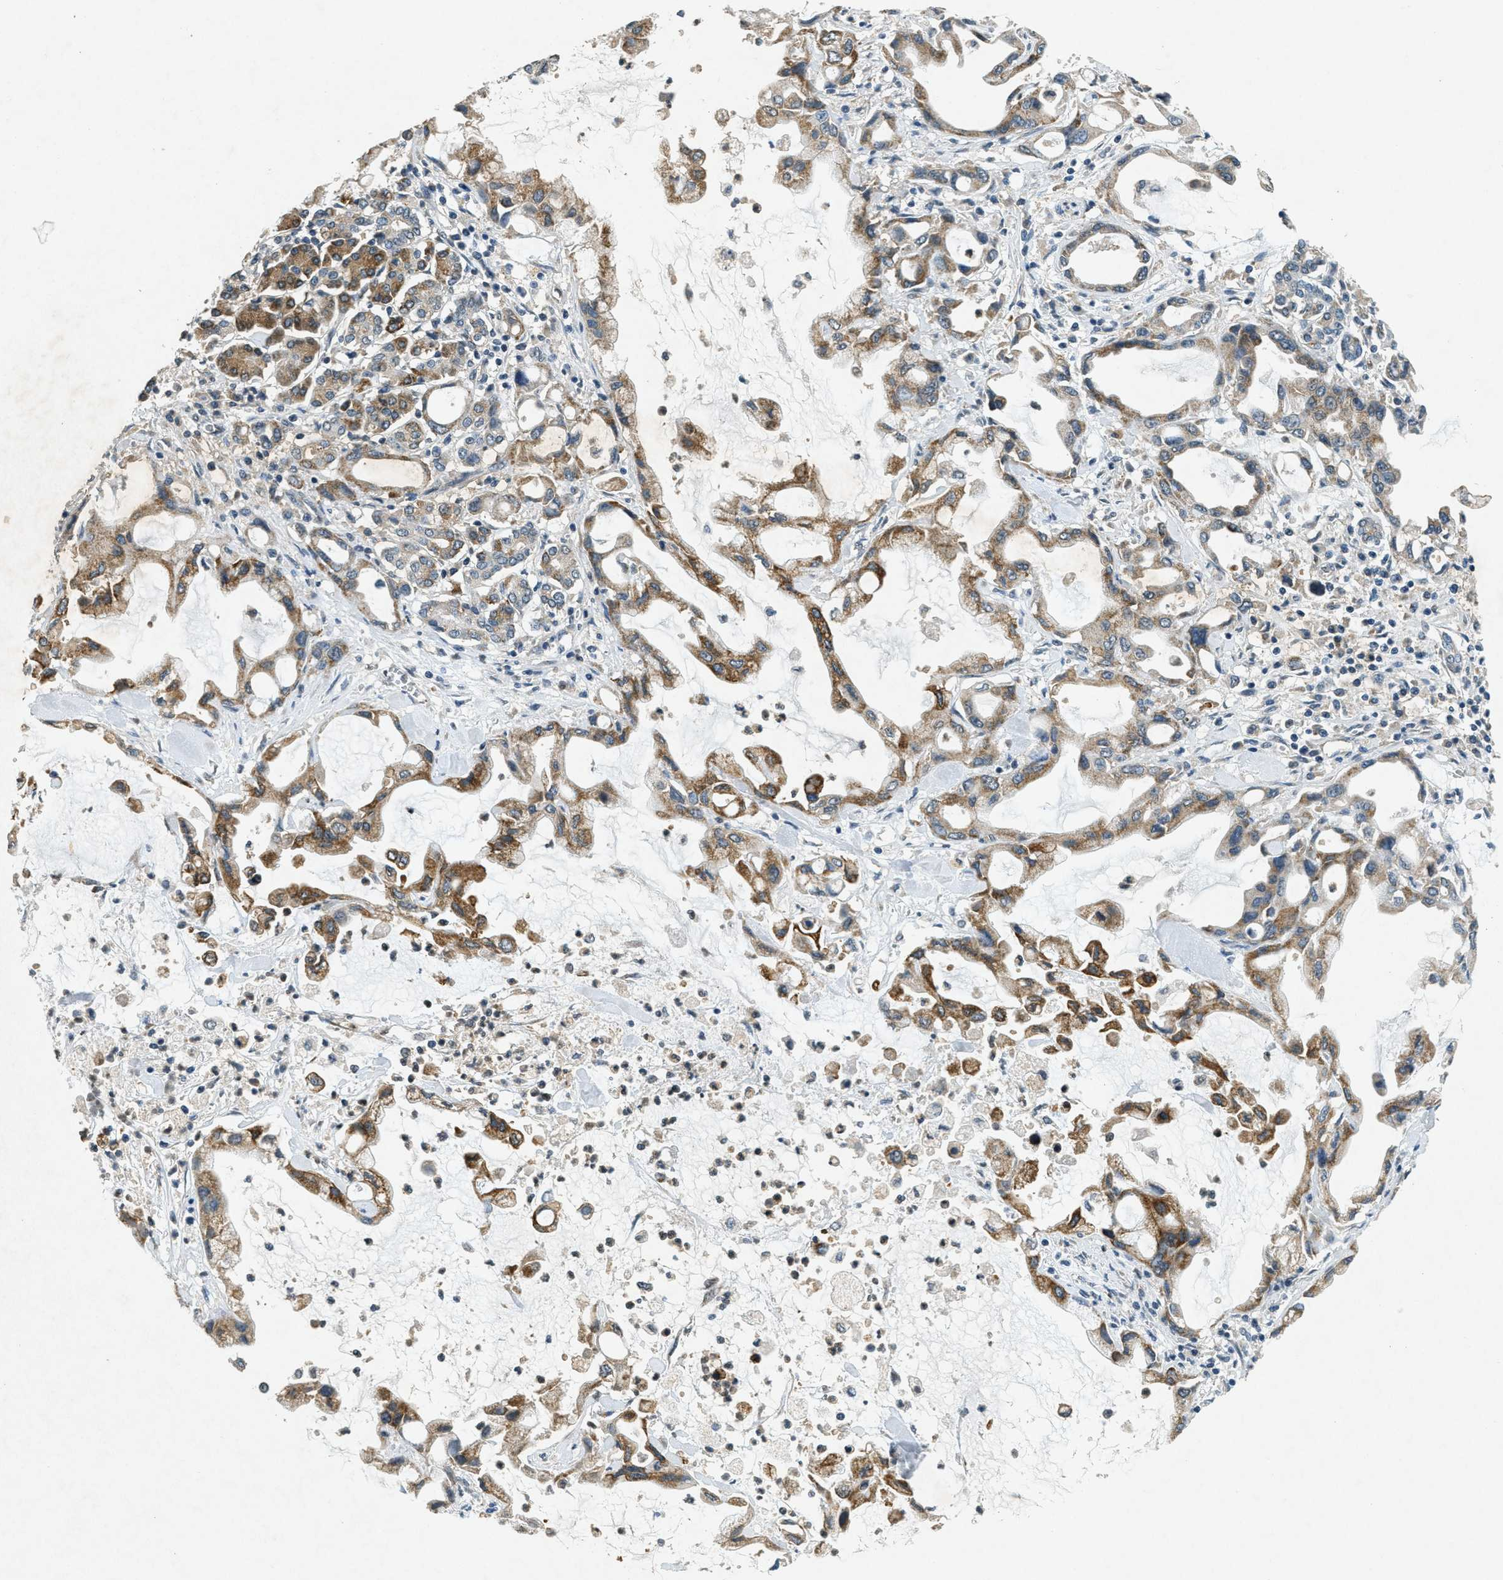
{"staining": {"intensity": "moderate", "quantity": ">75%", "location": "cytoplasmic/membranous"}, "tissue": "pancreatic cancer", "cell_type": "Tumor cells", "image_type": "cancer", "snomed": [{"axis": "morphology", "description": "Adenocarcinoma, NOS"}, {"axis": "topography", "description": "Pancreas"}], "caption": "A medium amount of moderate cytoplasmic/membranous staining is present in approximately >75% of tumor cells in pancreatic cancer tissue. (DAB IHC with brightfield microscopy, high magnification).", "gene": "RAB3D", "patient": {"sex": "female", "age": 57}}